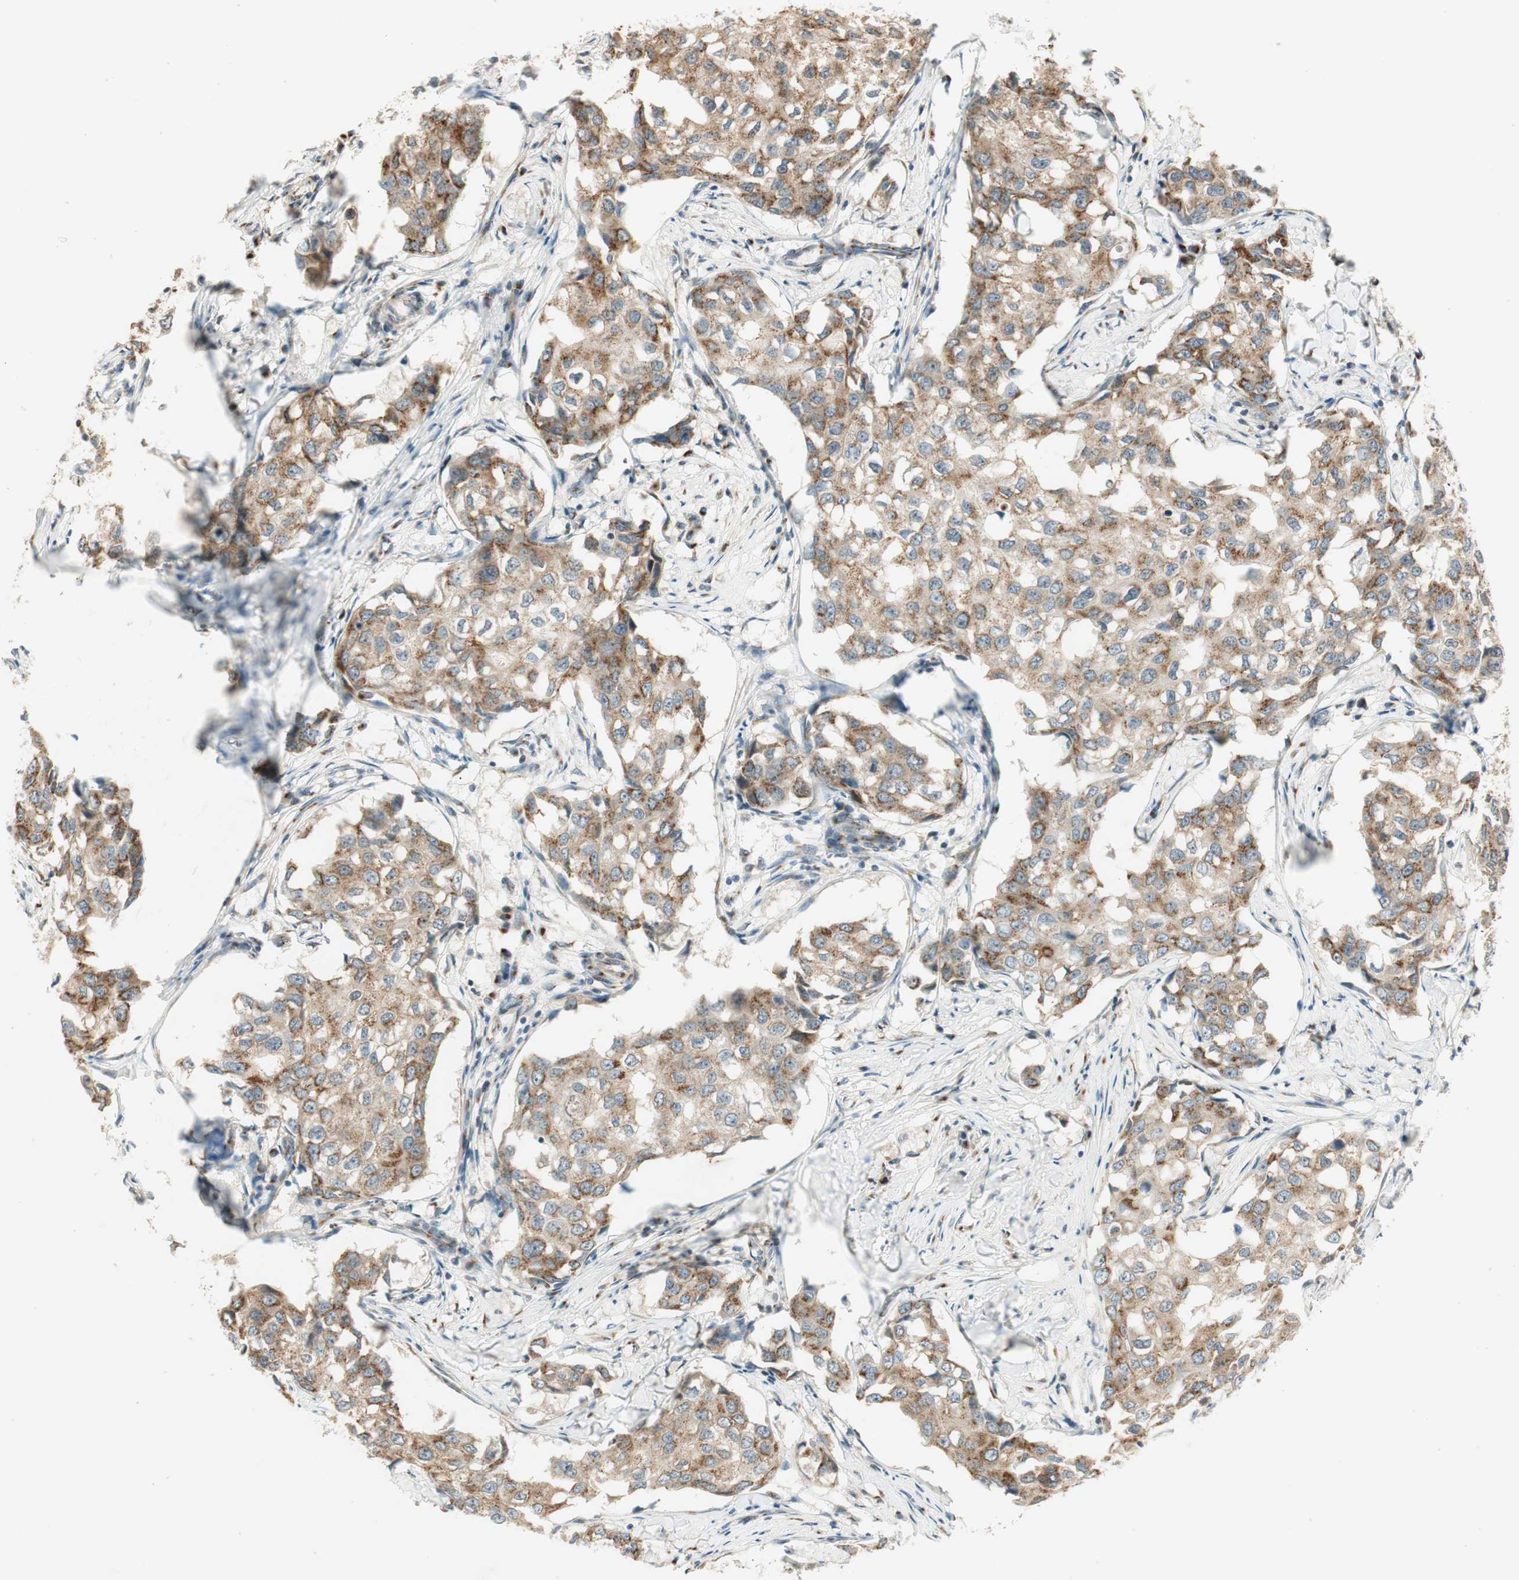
{"staining": {"intensity": "weak", "quantity": ">75%", "location": "cytoplasmic/membranous"}, "tissue": "breast cancer", "cell_type": "Tumor cells", "image_type": "cancer", "snomed": [{"axis": "morphology", "description": "Duct carcinoma"}, {"axis": "topography", "description": "Breast"}], "caption": "Intraductal carcinoma (breast) tissue reveals weak cytoplasmic/membranous positivity in approximately >75% of tumor cells, visualized by immunohistochemistry.", "gene": "NEO1", "patient": {"sex": "female", "age": 27}}